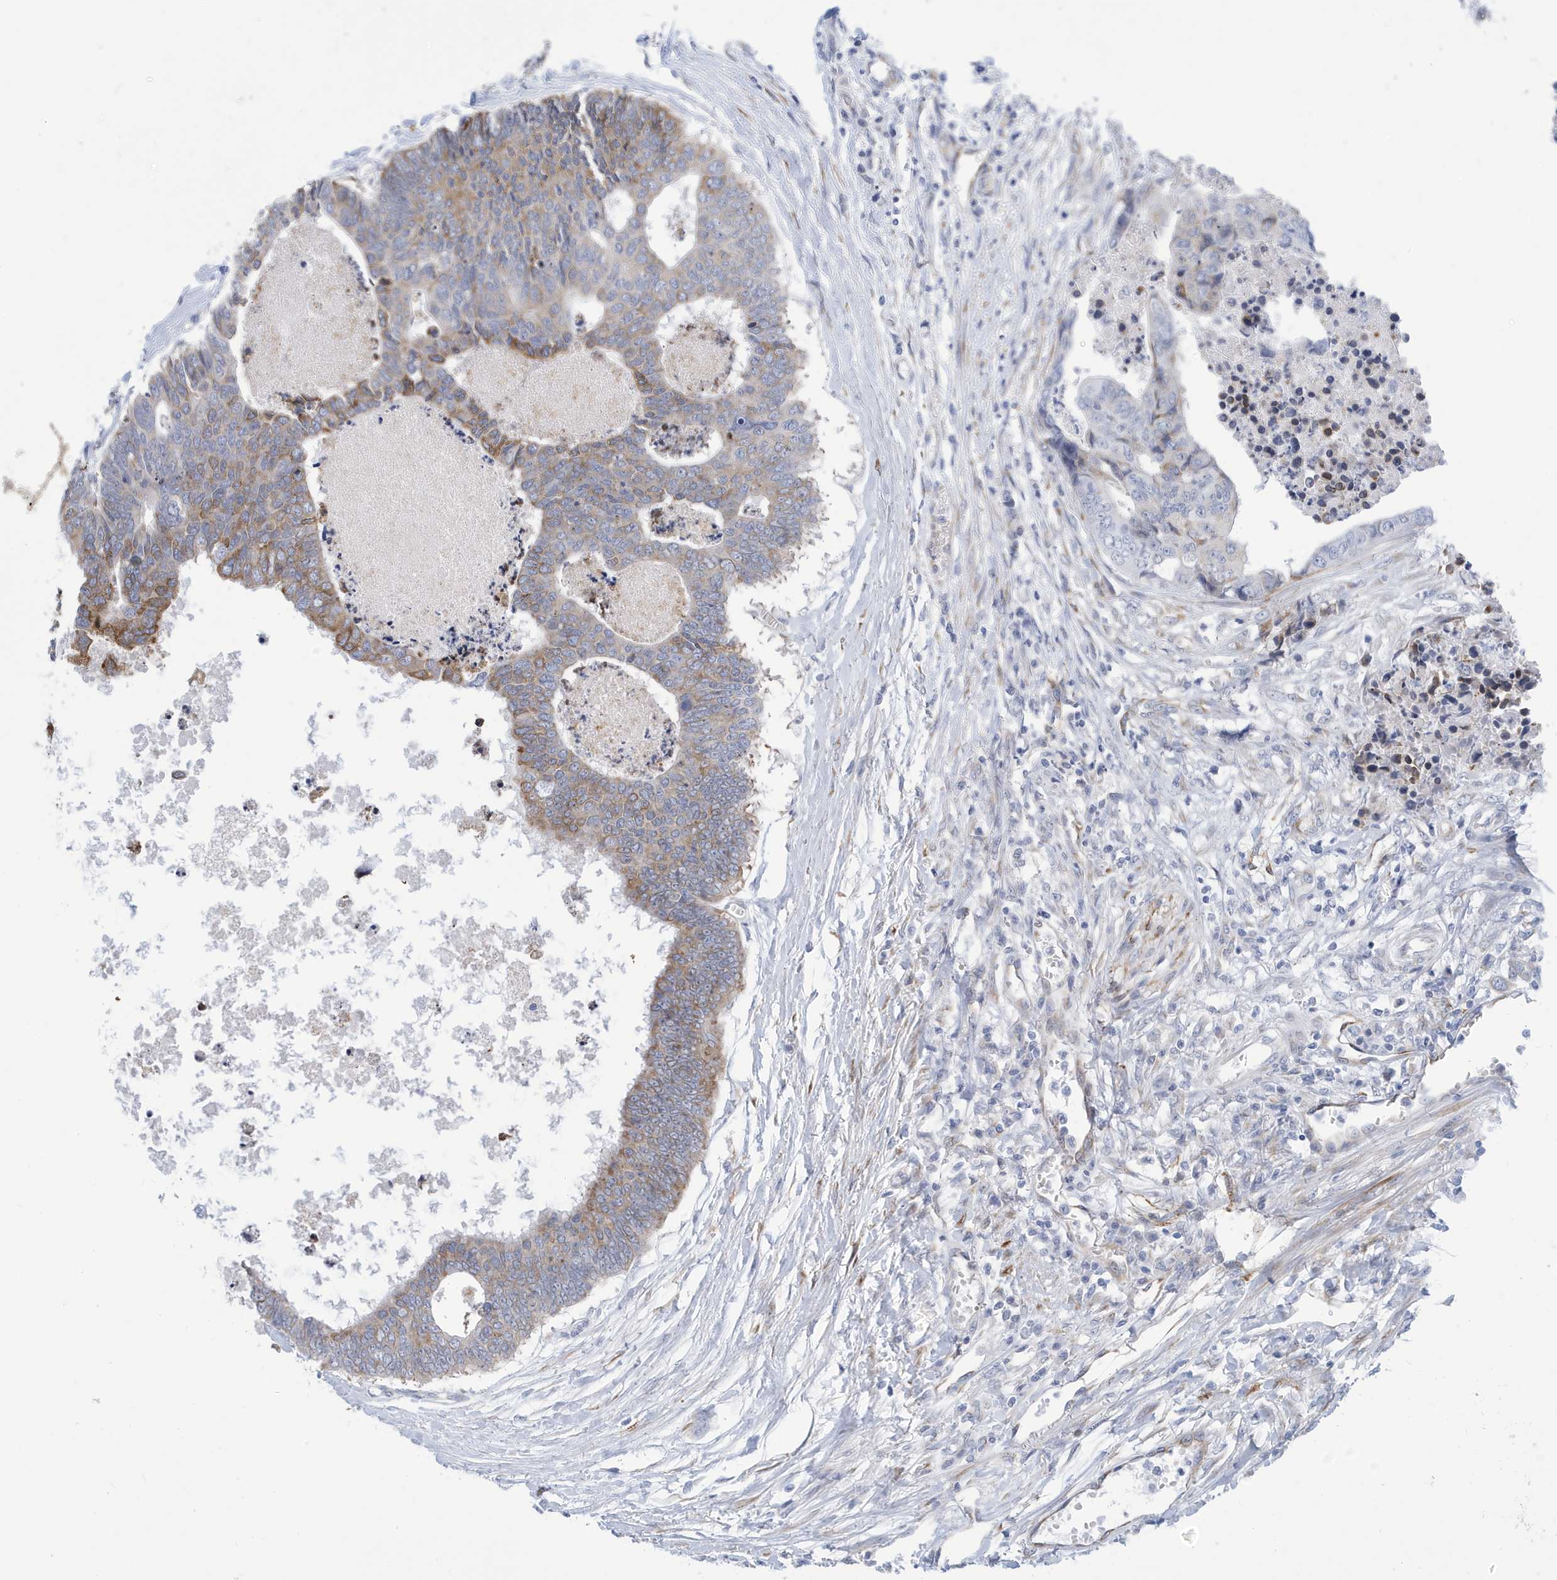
{"staining": {"intensity": "moderate", "quantity": "<25%", "location": "cytoplasmic/membranous"}, "tissue": "colorectal cancer", "cell_type": "Tumor cells", "image_type": "cancer", "snomed": [{"axis": "morphology", "description": "Adenocarcinoma, NOS"}, {"axis": "topography", "description": "Rectum"}], "caption": "Moderate cytoplasmic/membranous protein staining is identified in approximately <25% of tumor cells in colorectal cancer (adenocarcinoma).", "gene": "SEMA3F", "patient": {"sex": "male", "age": 84}}